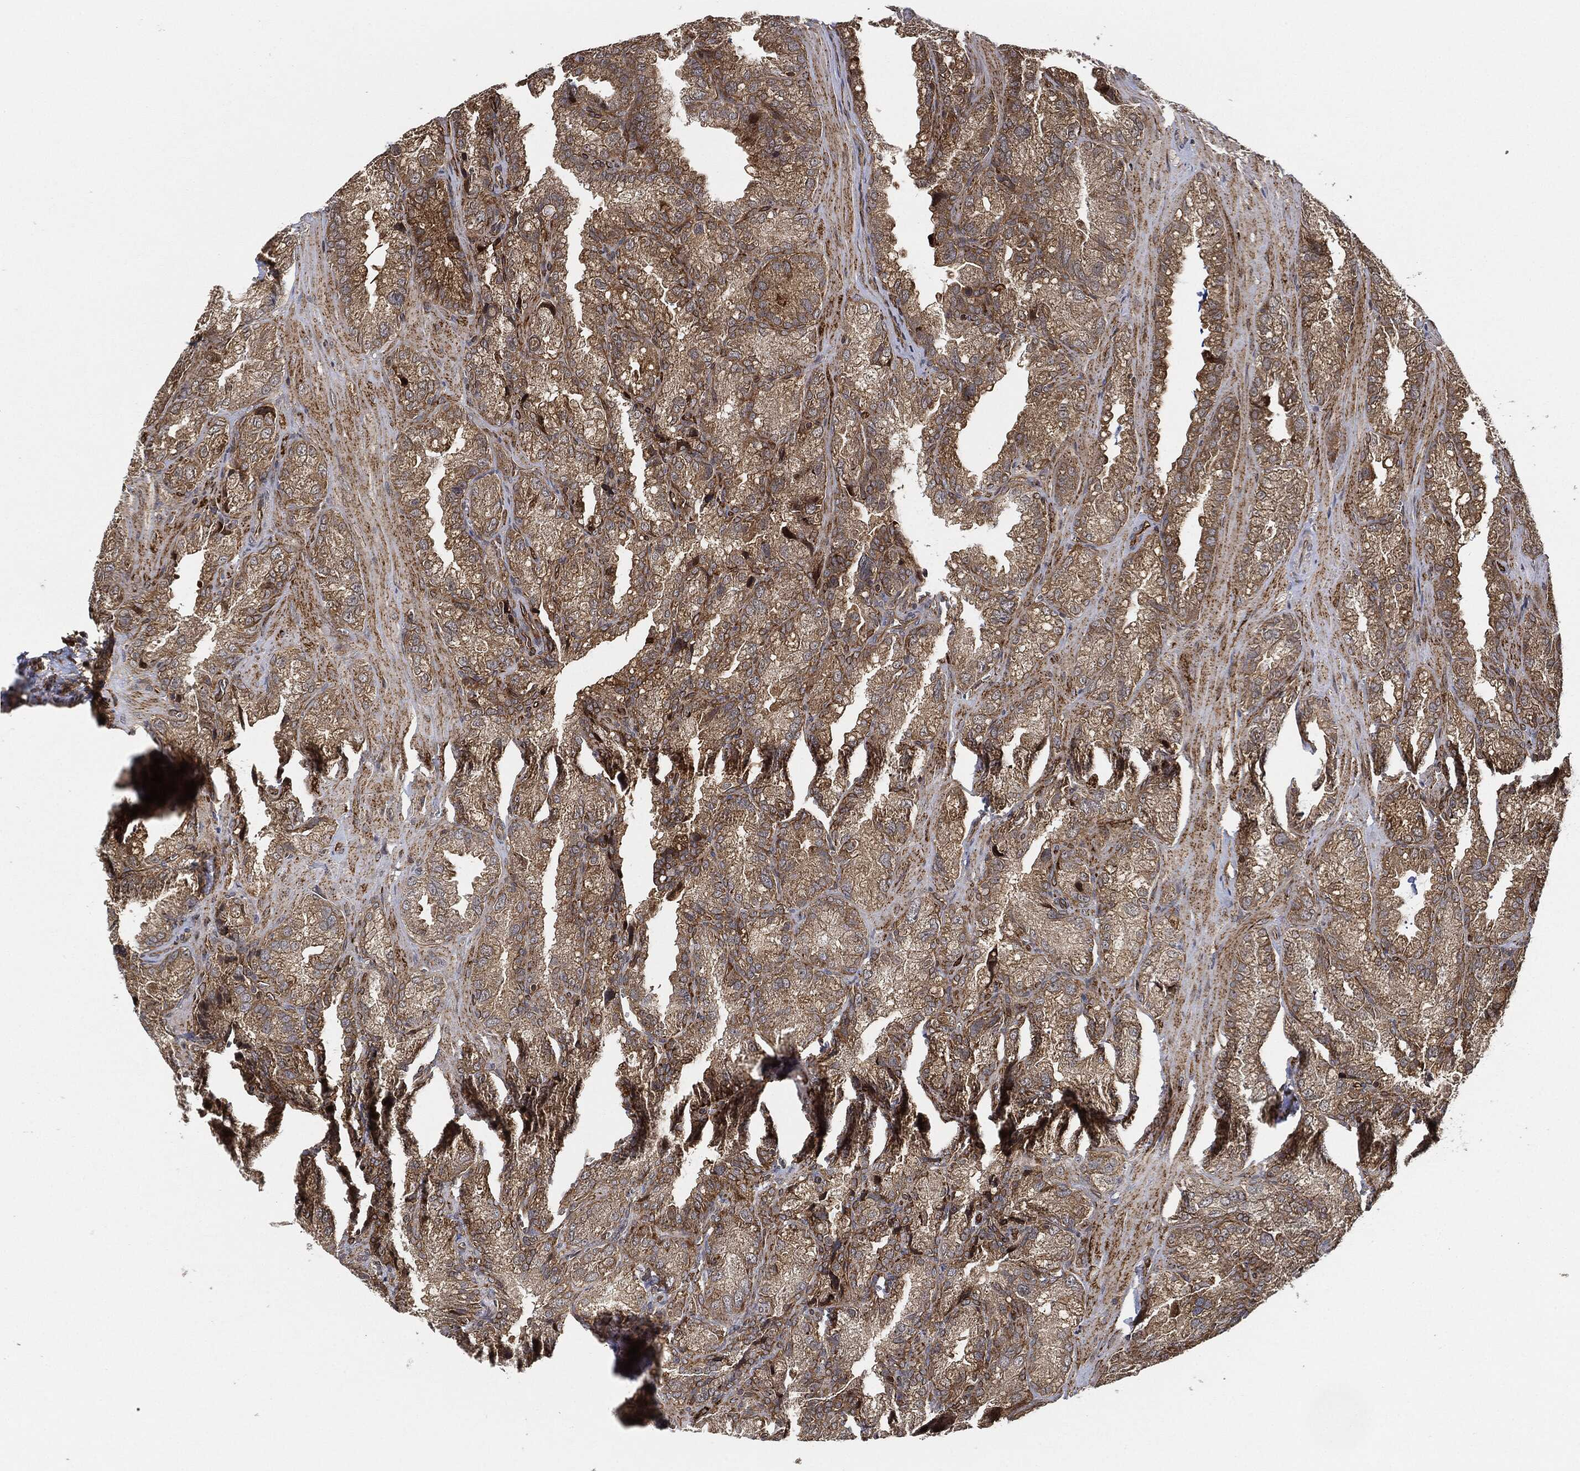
{"staining": {"intensity": "moderate", "quantity": ">75%", "location": "cytoplasmic/membranous"}, "tissue": "seminal vesicle", "cell_type": "Glandular cells", "image_type": "normal", "snomed": [{"axis": "morphology", "description": "Normal tissue, NOS"}, {"axis": "topography", "description": "Seminal veicle"}], "caption": "Immunohistochemistry histopathology image of unremarkable seminal vesicle stained for a protein (brown), which displays medium levels of moderate cytoplasmic/membranous positivity in approximately >75% of glandular cells.", "gene": "MAP3K3", "patient": {"sex": "male", "age": 57}}